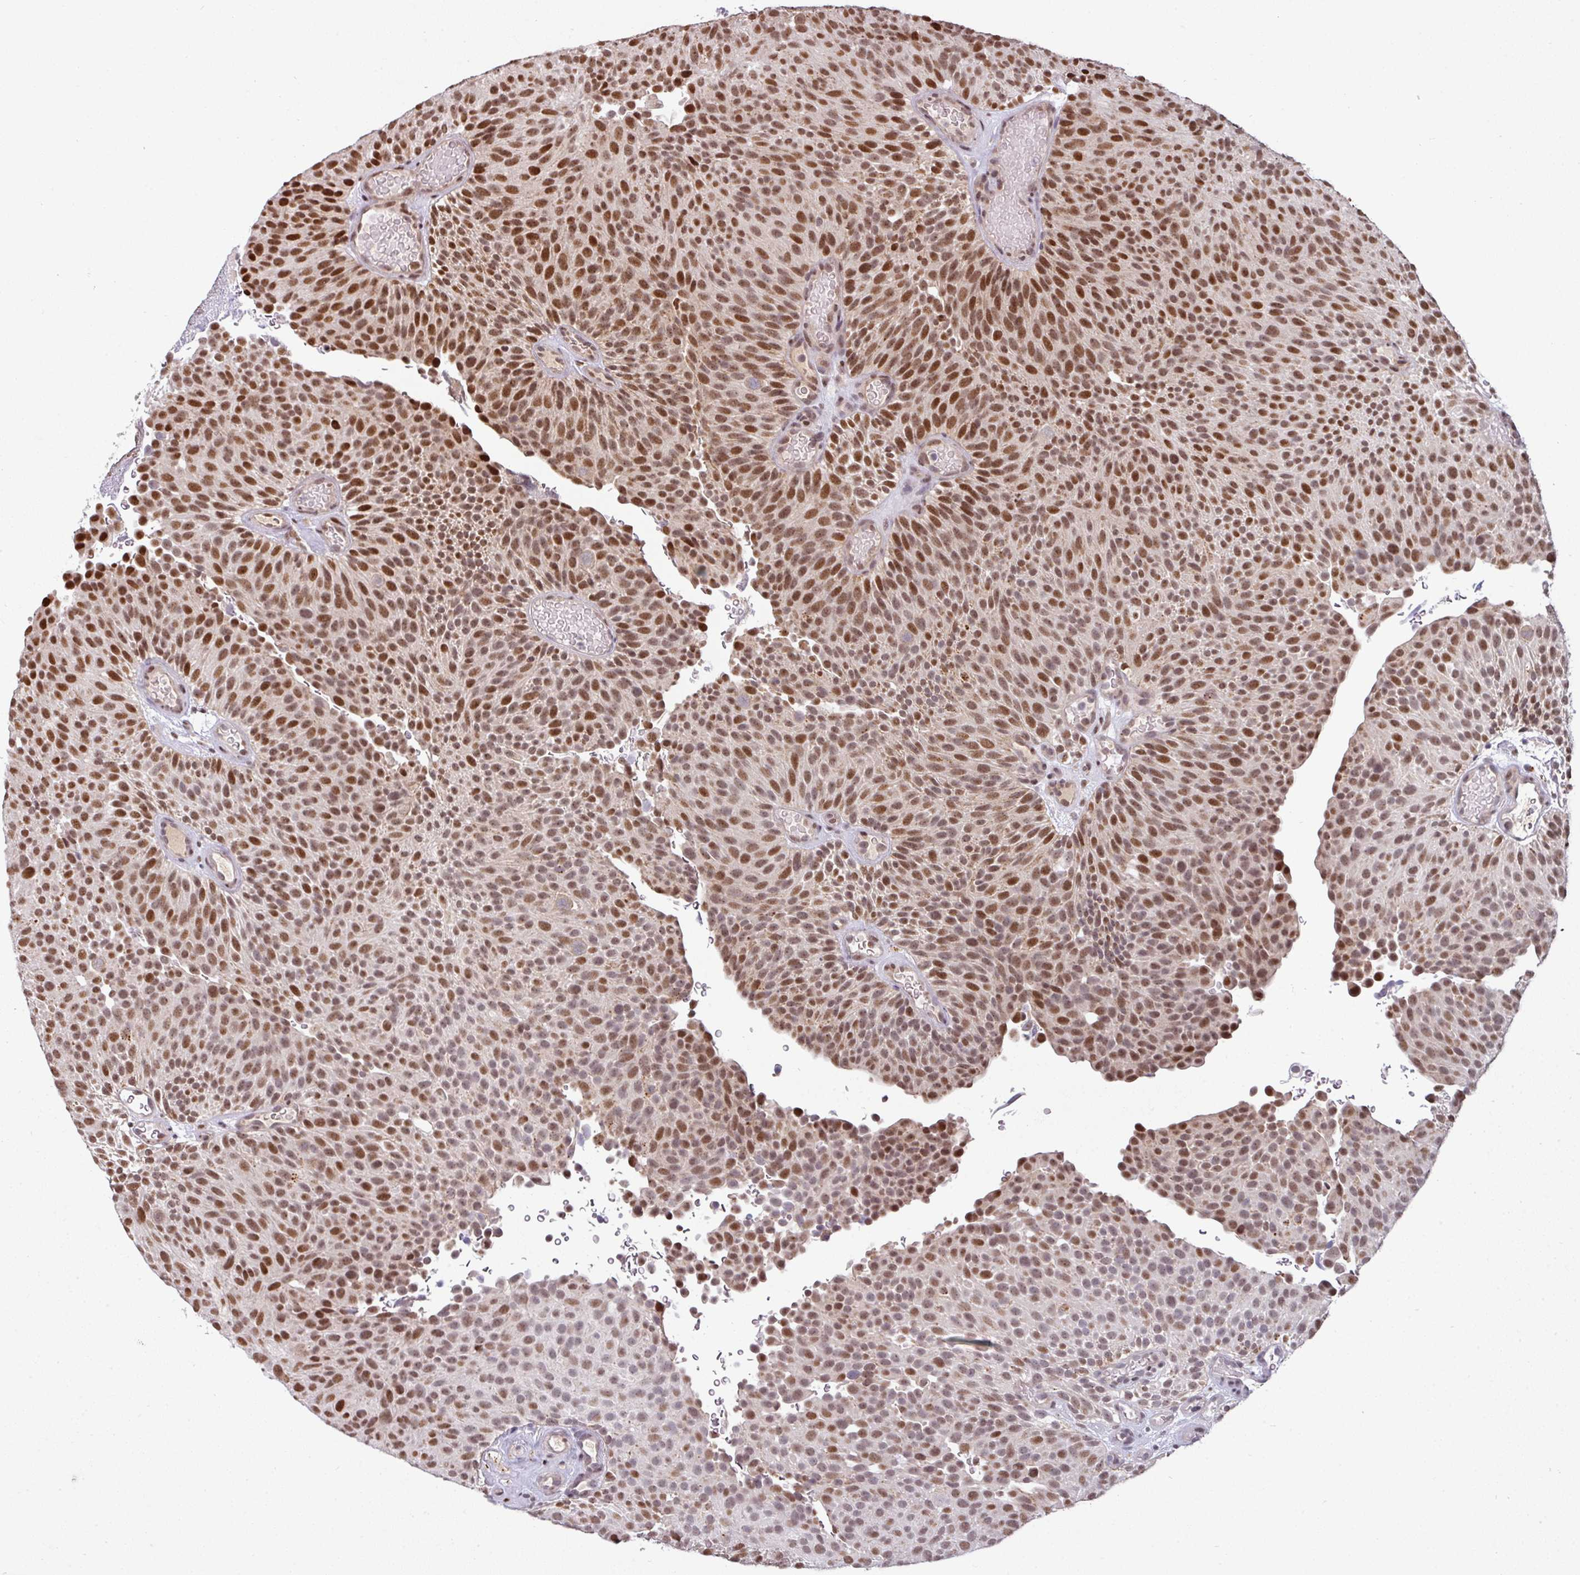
{"staining": {"intensity": "strong", "quantity": ">75%", "location": "nuclear"}, "tissue": "urothelial cancer", "cell_type": "Tumor cells", "image_type": "cancer", "snomed": [{"axis": "morphology", "description": "Urothelial carcinoma, Low grade"}, {"axis": "topography", "description": "Urinary bladder"}], "caption": "A brown stain shows strong nuclear staining of a protein in human urothelial carcinoma (low-grade) tumor cells.", "gene": "SWSAP1", "patient": {"sex": "male", "age": 78}}